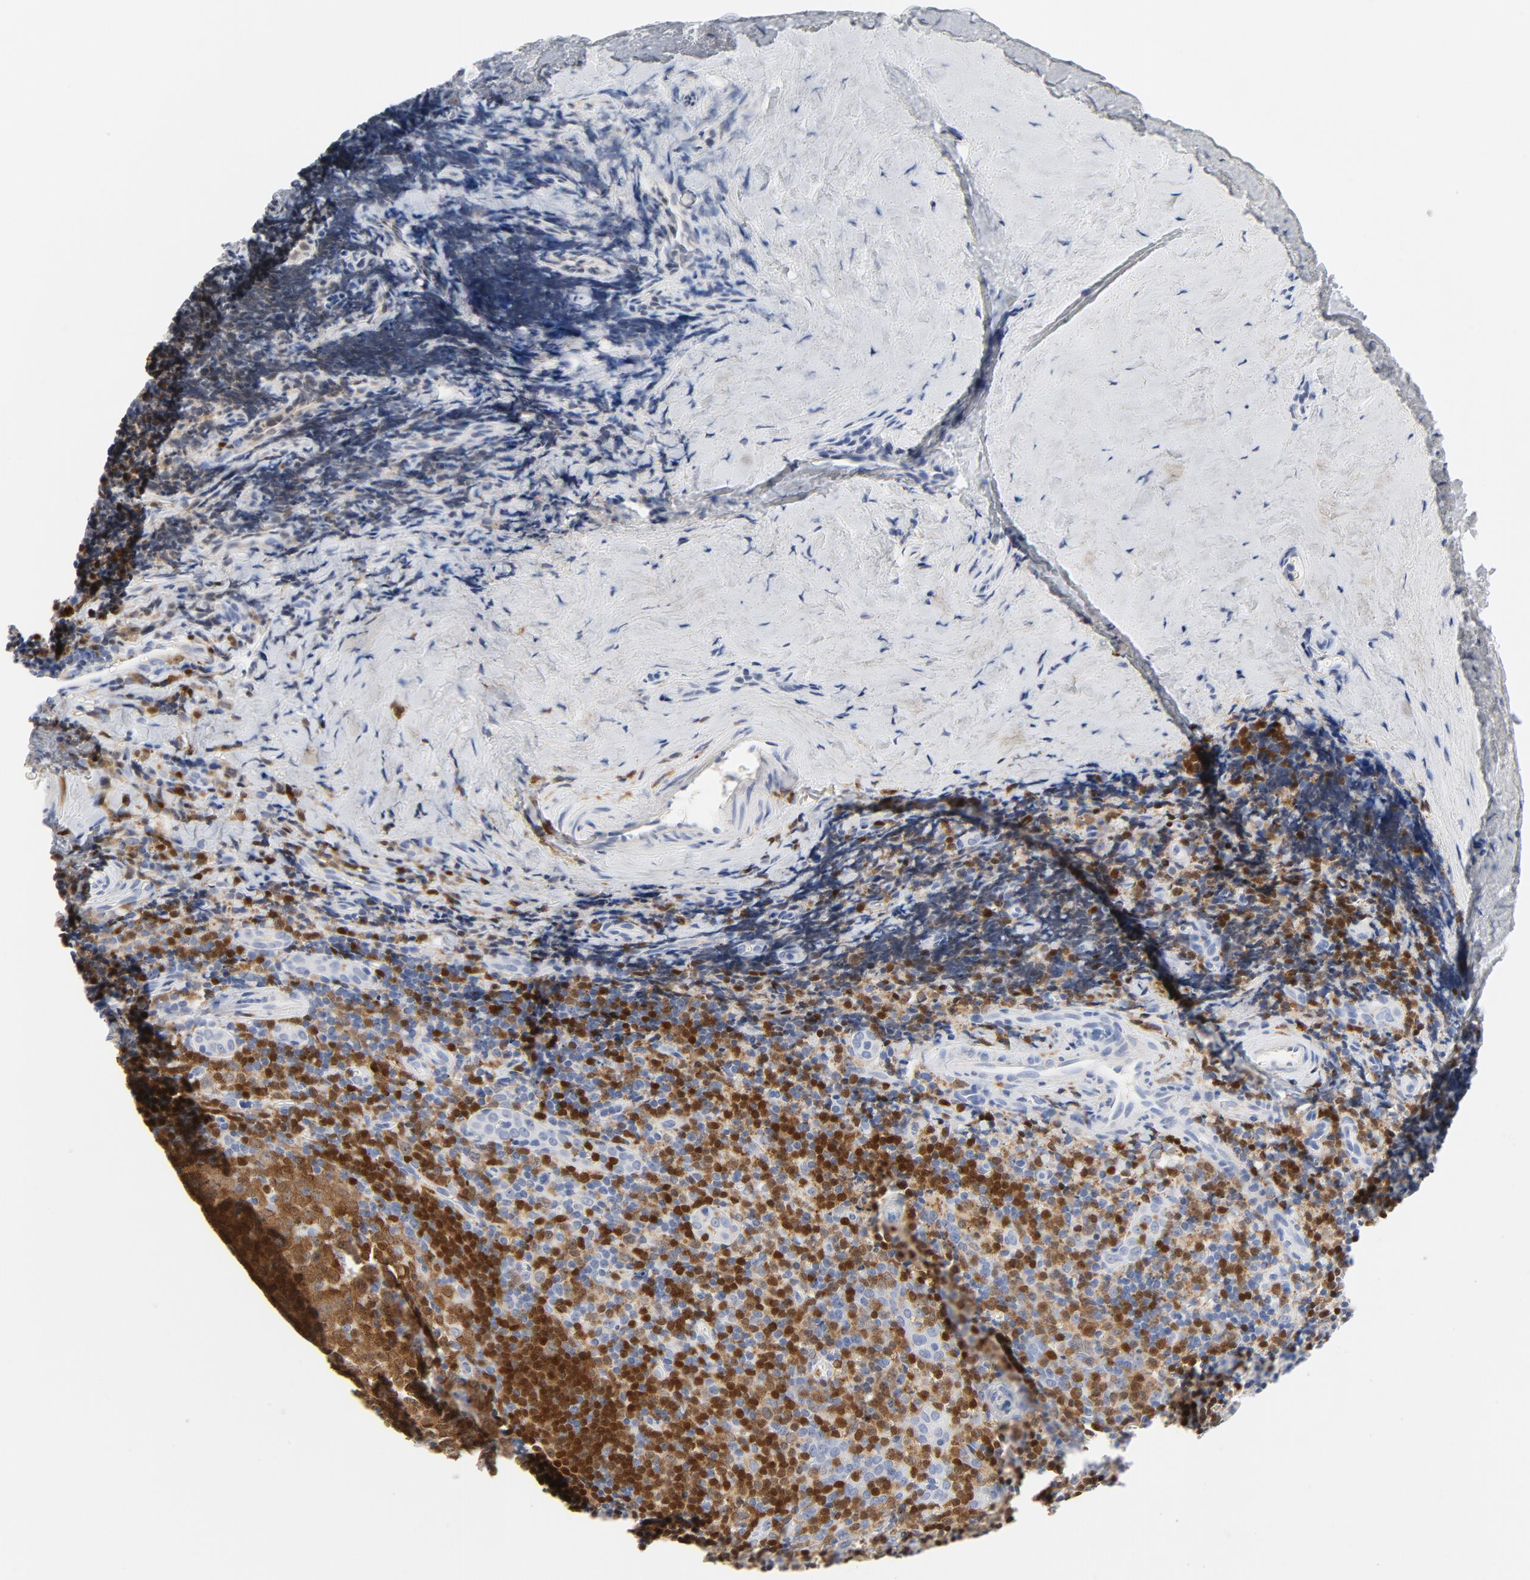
{"staining": {"intensity": "strong", "quantity": ">75%", "location": "cytoplasmic/membranous,nuclear"}, "tissue": "tonsil", "cell_type": "Germinal center cells", "image_type": "normal", "snomed": [{"axis": "morphology", "description": "Normal tissue, NOS"}, {"axis": "topography", "description": "Tonsil"}], "caption": "Germinal center cells reveal high levels of strong cytoplasmic/membranous,nuclear expression in about >75% of cells in benign human tonsil.", "gene": "NCF1", "patient": {"sex": "male", "age": 20}}